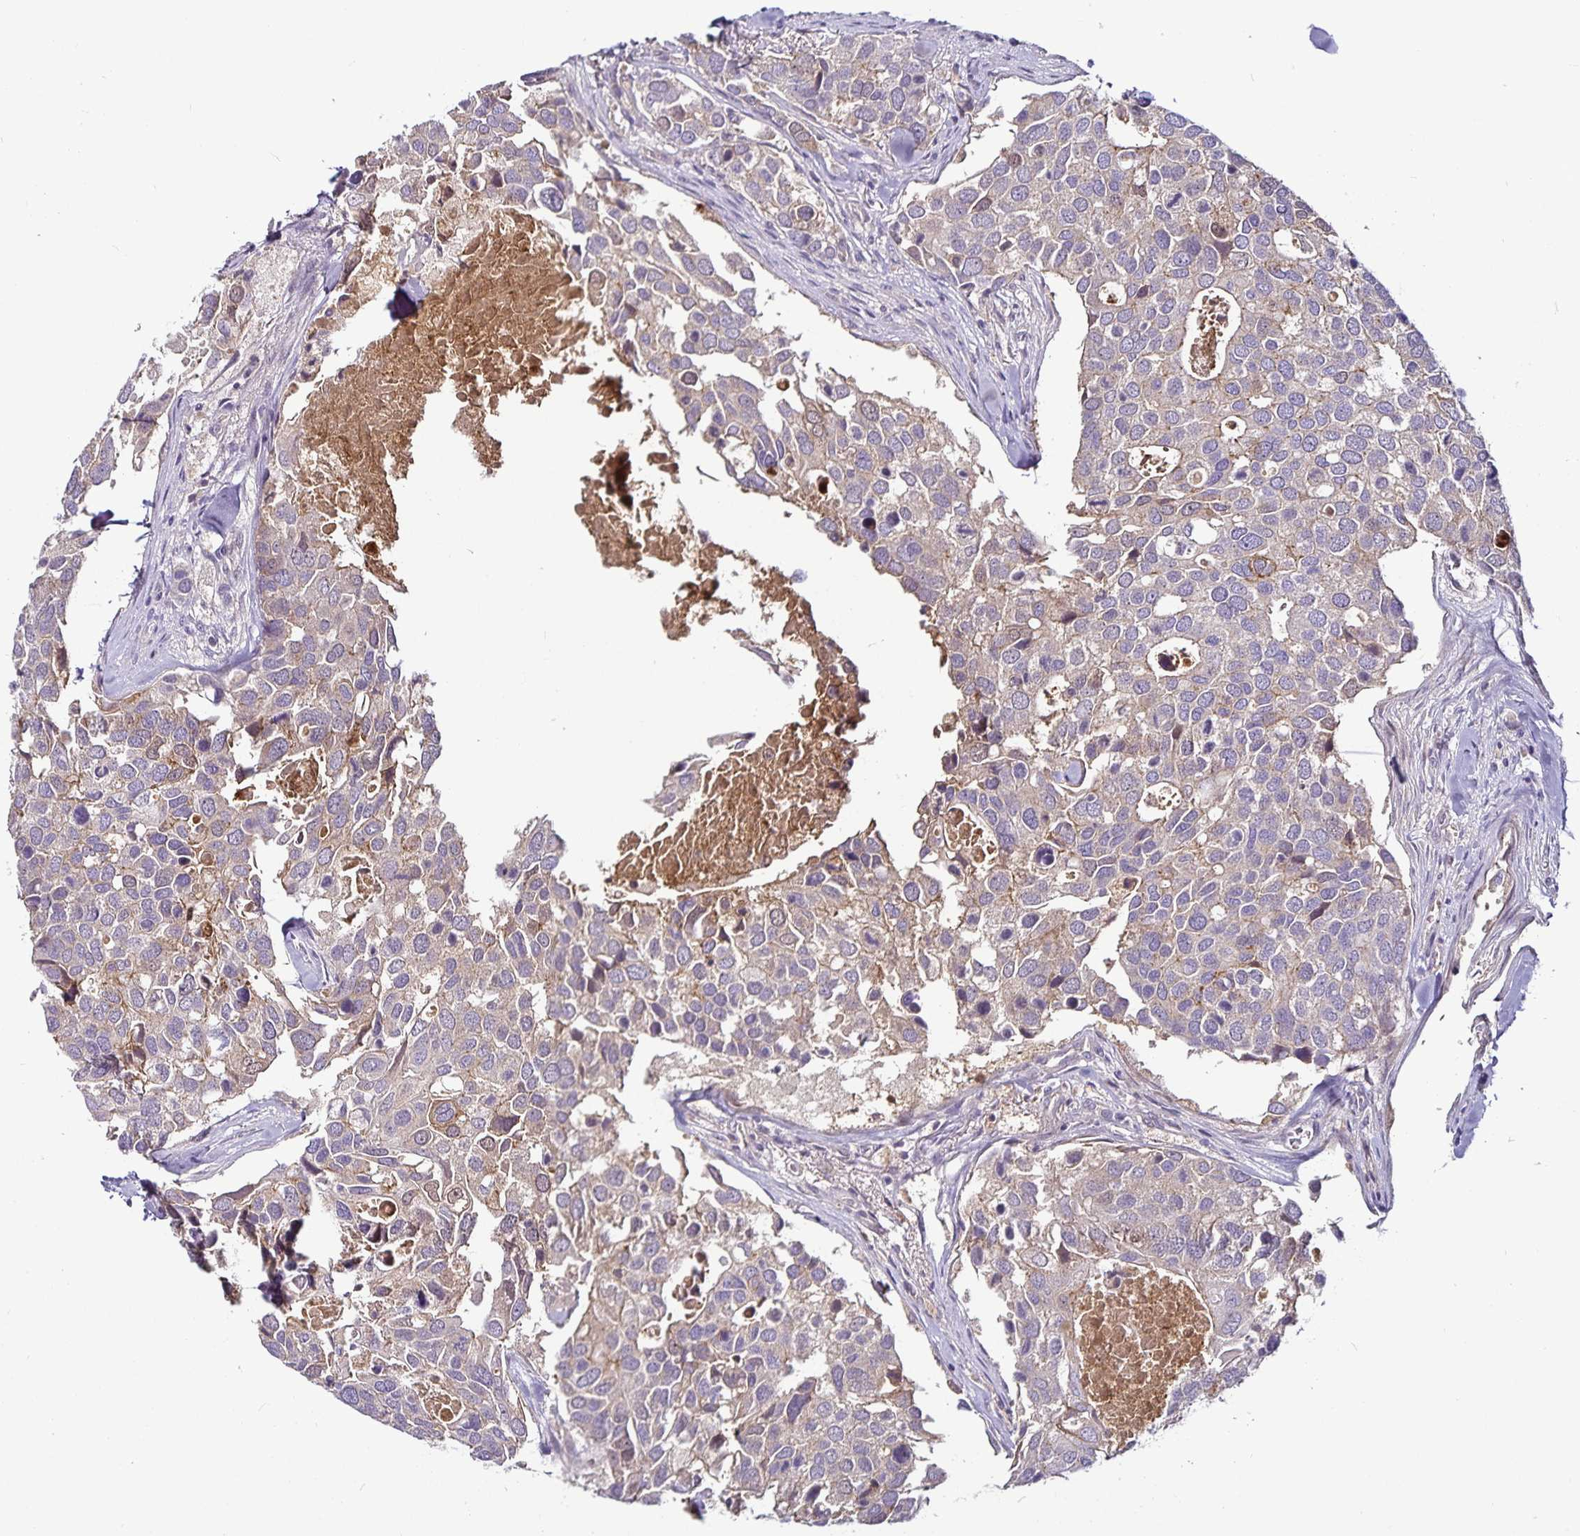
{"staining": {"intensity": "weak", "quantity": "25%-75%", "location": "cytoplasmic/membranous"}, "tissue": "breast cancer", "cell_type": "Tumor cells", "image_type": "cancer", "snomed": [{"axis": "morphology", "description": "Duct carcinoma"}, {"axis": "topography", "description": "Breast"}], "caption": "Protein staining of breast cancer tissue displays weak cytoplasmic/membranous expression in about 25%-75% of tumor cells.", "gene": "CA12", "patient": {"sex": "female", "age": 83}}